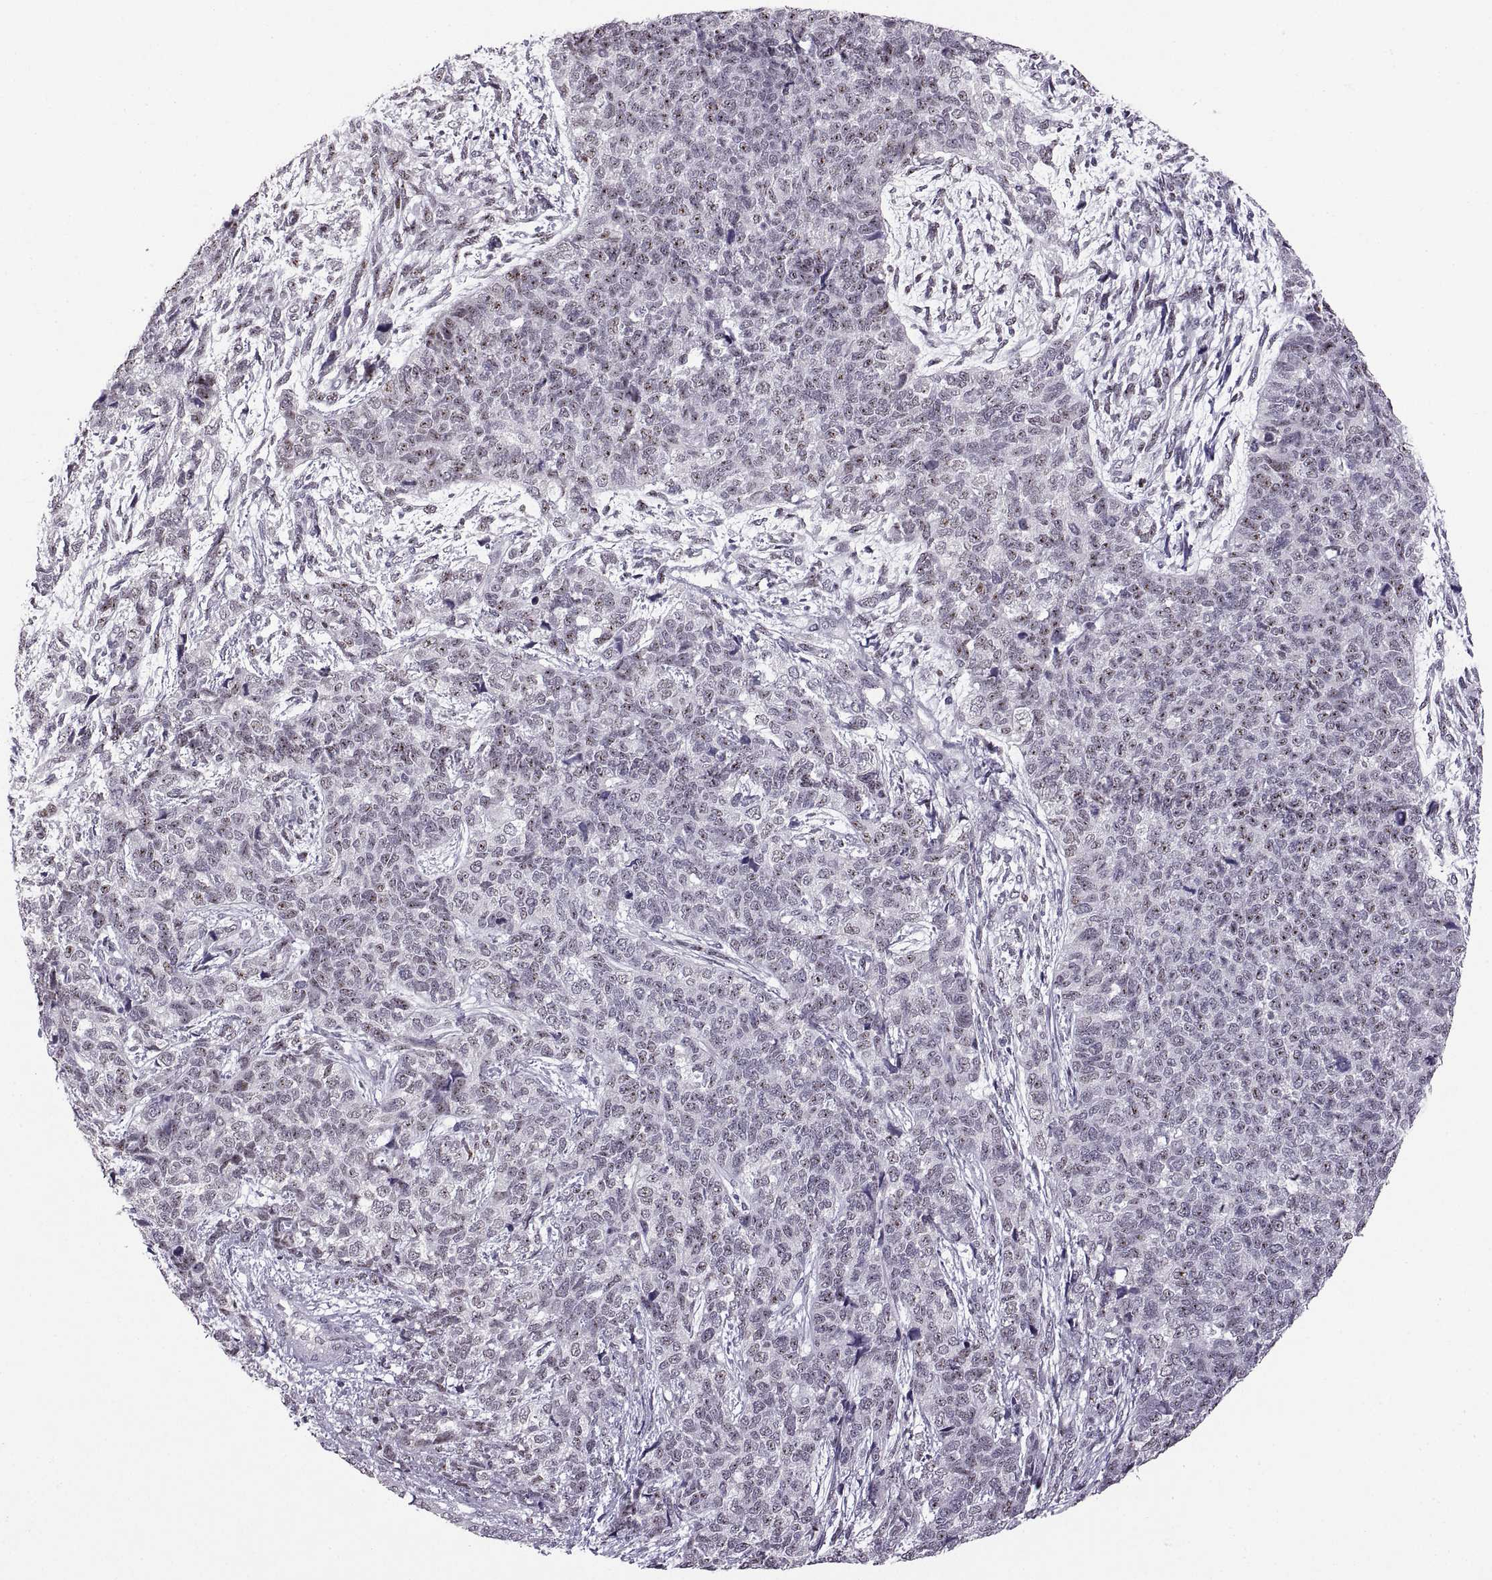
{"staining": {"intensity": "moderate", "quantity": "25%-75%", "location": "nuclear"}, "tissue": "cervical cancer", "cell_type": "Tumor cells", "image_type": "cancer", "snomed": [{"axis": "morphology", "description": "Squamous cell carcinoma, NOS"}, {"axis": "topography", "description": "Cervix"}], "caption": "A brown stain labels moderate nuclear positivity of a protein in cervical squamous cell carcinoma tumor cells.", "gene": "NEK2", "patient": {"sex": "female", "age": 63}}